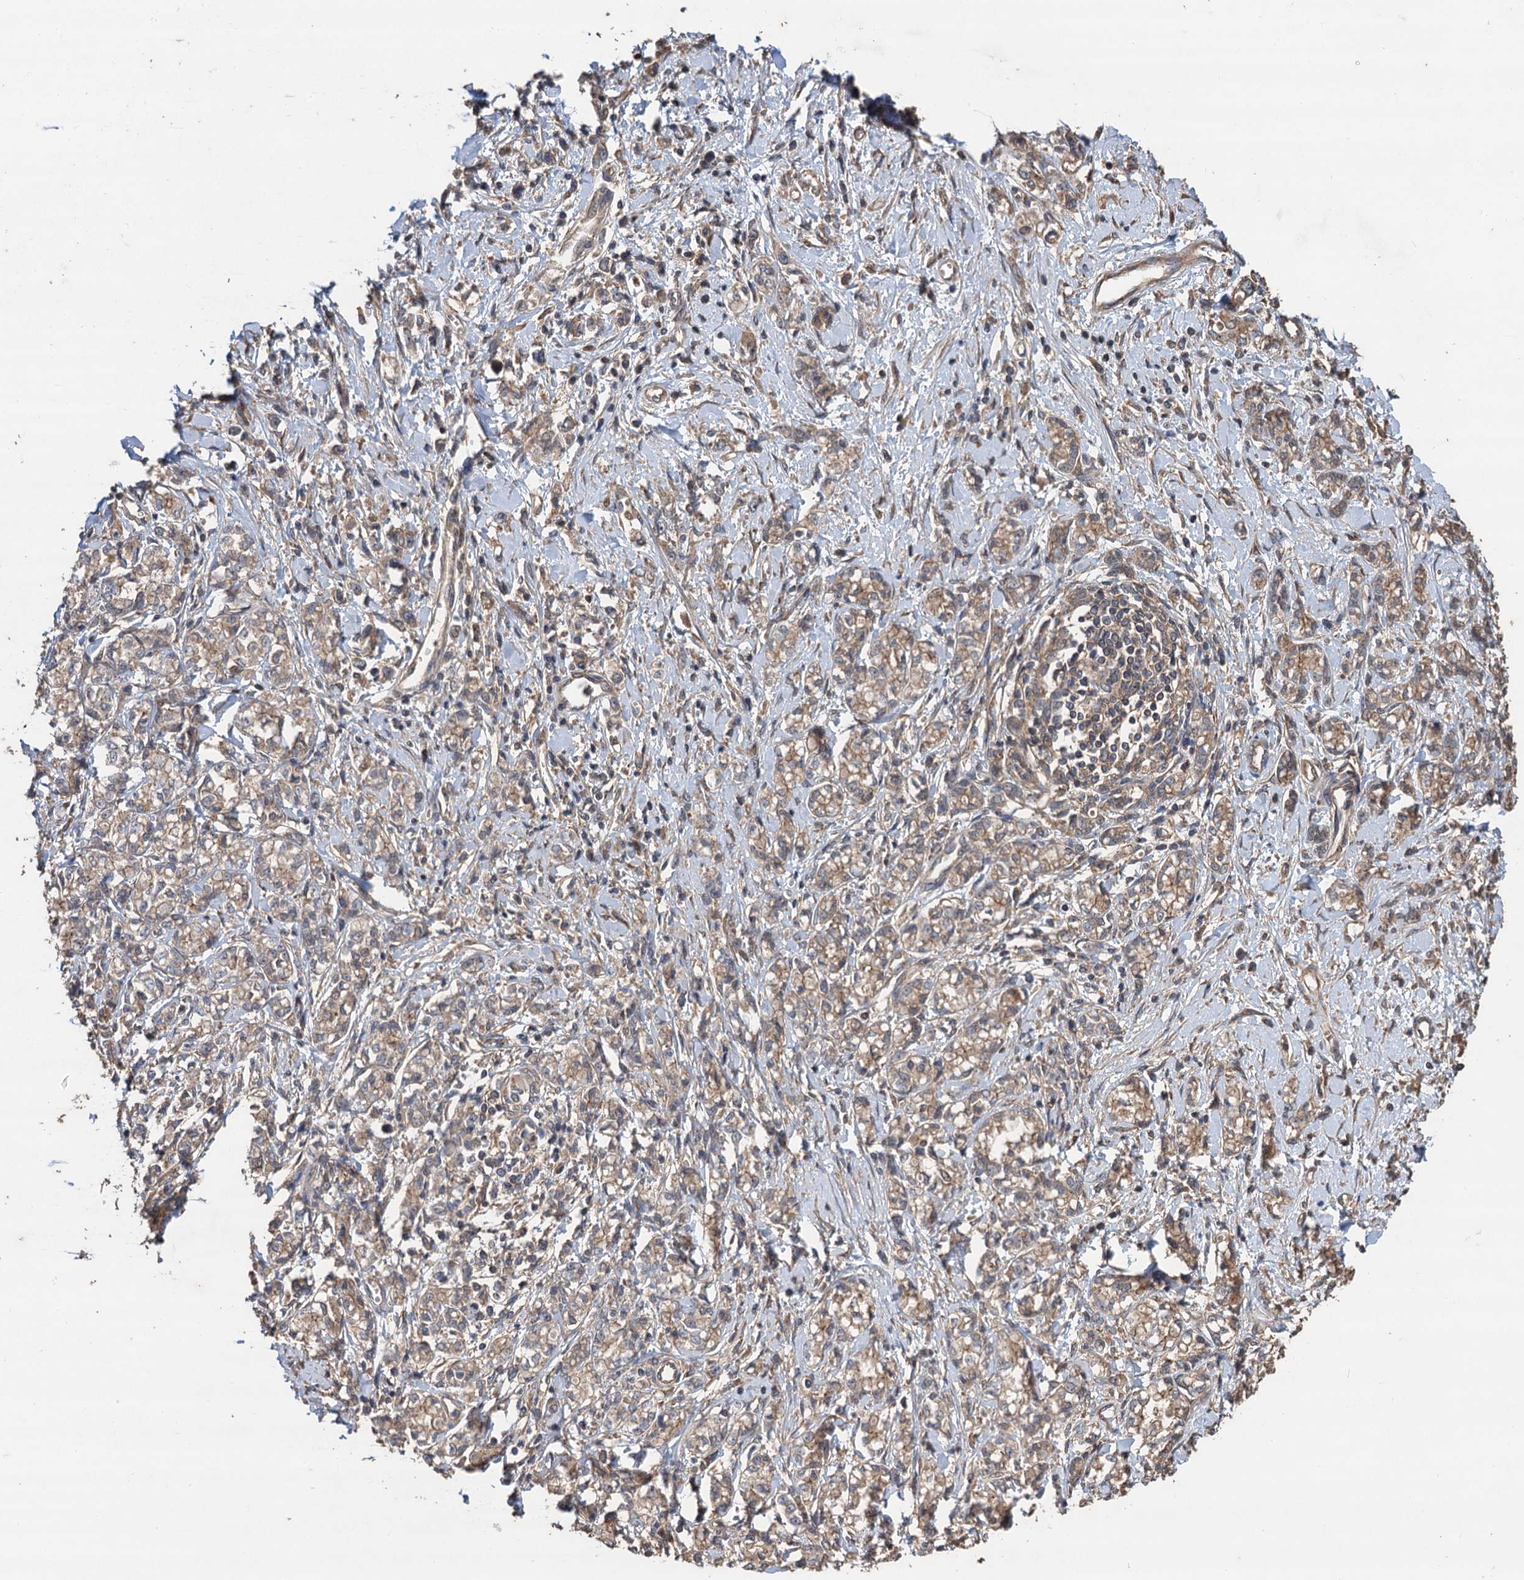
{"staining": {"intensity": "weak", "quantity": "25%-75%", "location": "cytoplasmic/membranous"}, "tissue": "stomach cancer", "cell_type": "Tumor cells", "image_type": "cancer", "snomed": [{"axis": "morphology", "description": "Adenocarcinoma, NOS"}, {"axis": "topography", "description": "Stomach"}], "caption": "High-power microscopy captured an IHC image of stomach cancer, revealing weak cytoplasmic/membranous positivity in approximately 25%-75% of tumor cells. (DAB = brown stain, brightfield microscopy at high magnification).", "gene": "TMEM39B", "patient": {"sex": "female", "age": 76}}